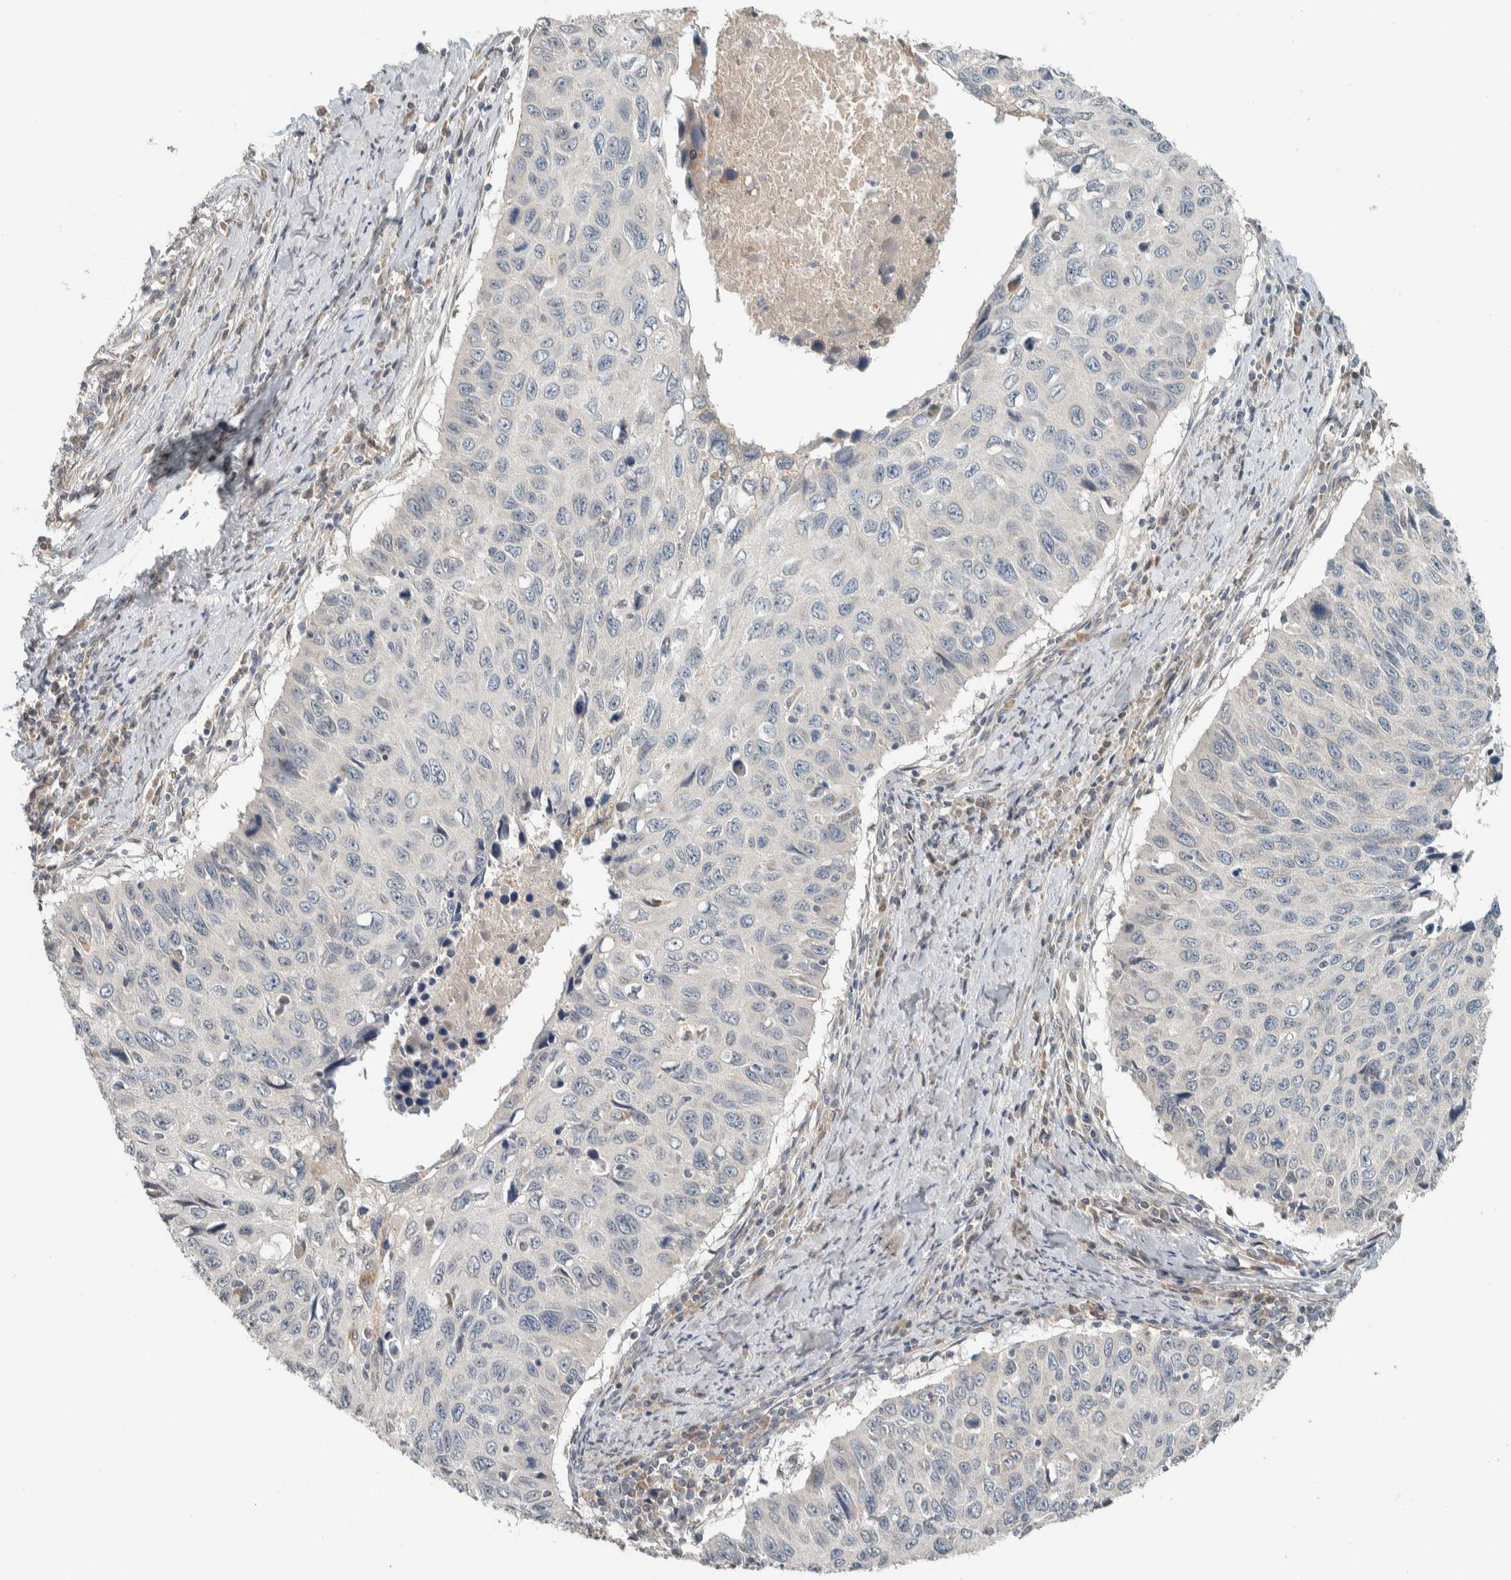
{"staining": {"intensity": "negative", "quantity": "none", "location": "none"}, "tissue": "cervical cancer", "cell_type": "Tumor cells", "image_type": "cancer", "snomed": [{"axis": "morphology", "description": "Squamous cell carcinoma, NOS"}, {"axis": "topography", "description": "Cervix"}], "caption": "This photomicrograph is of squamous cell carcinoma (cervical) stained with IHC to label a protein in brown with the nuclei are counter-stained blue. There is no expression in tumor cells.", "gene": "NBR1", "patient": {"sex": "female", "age": 53}}